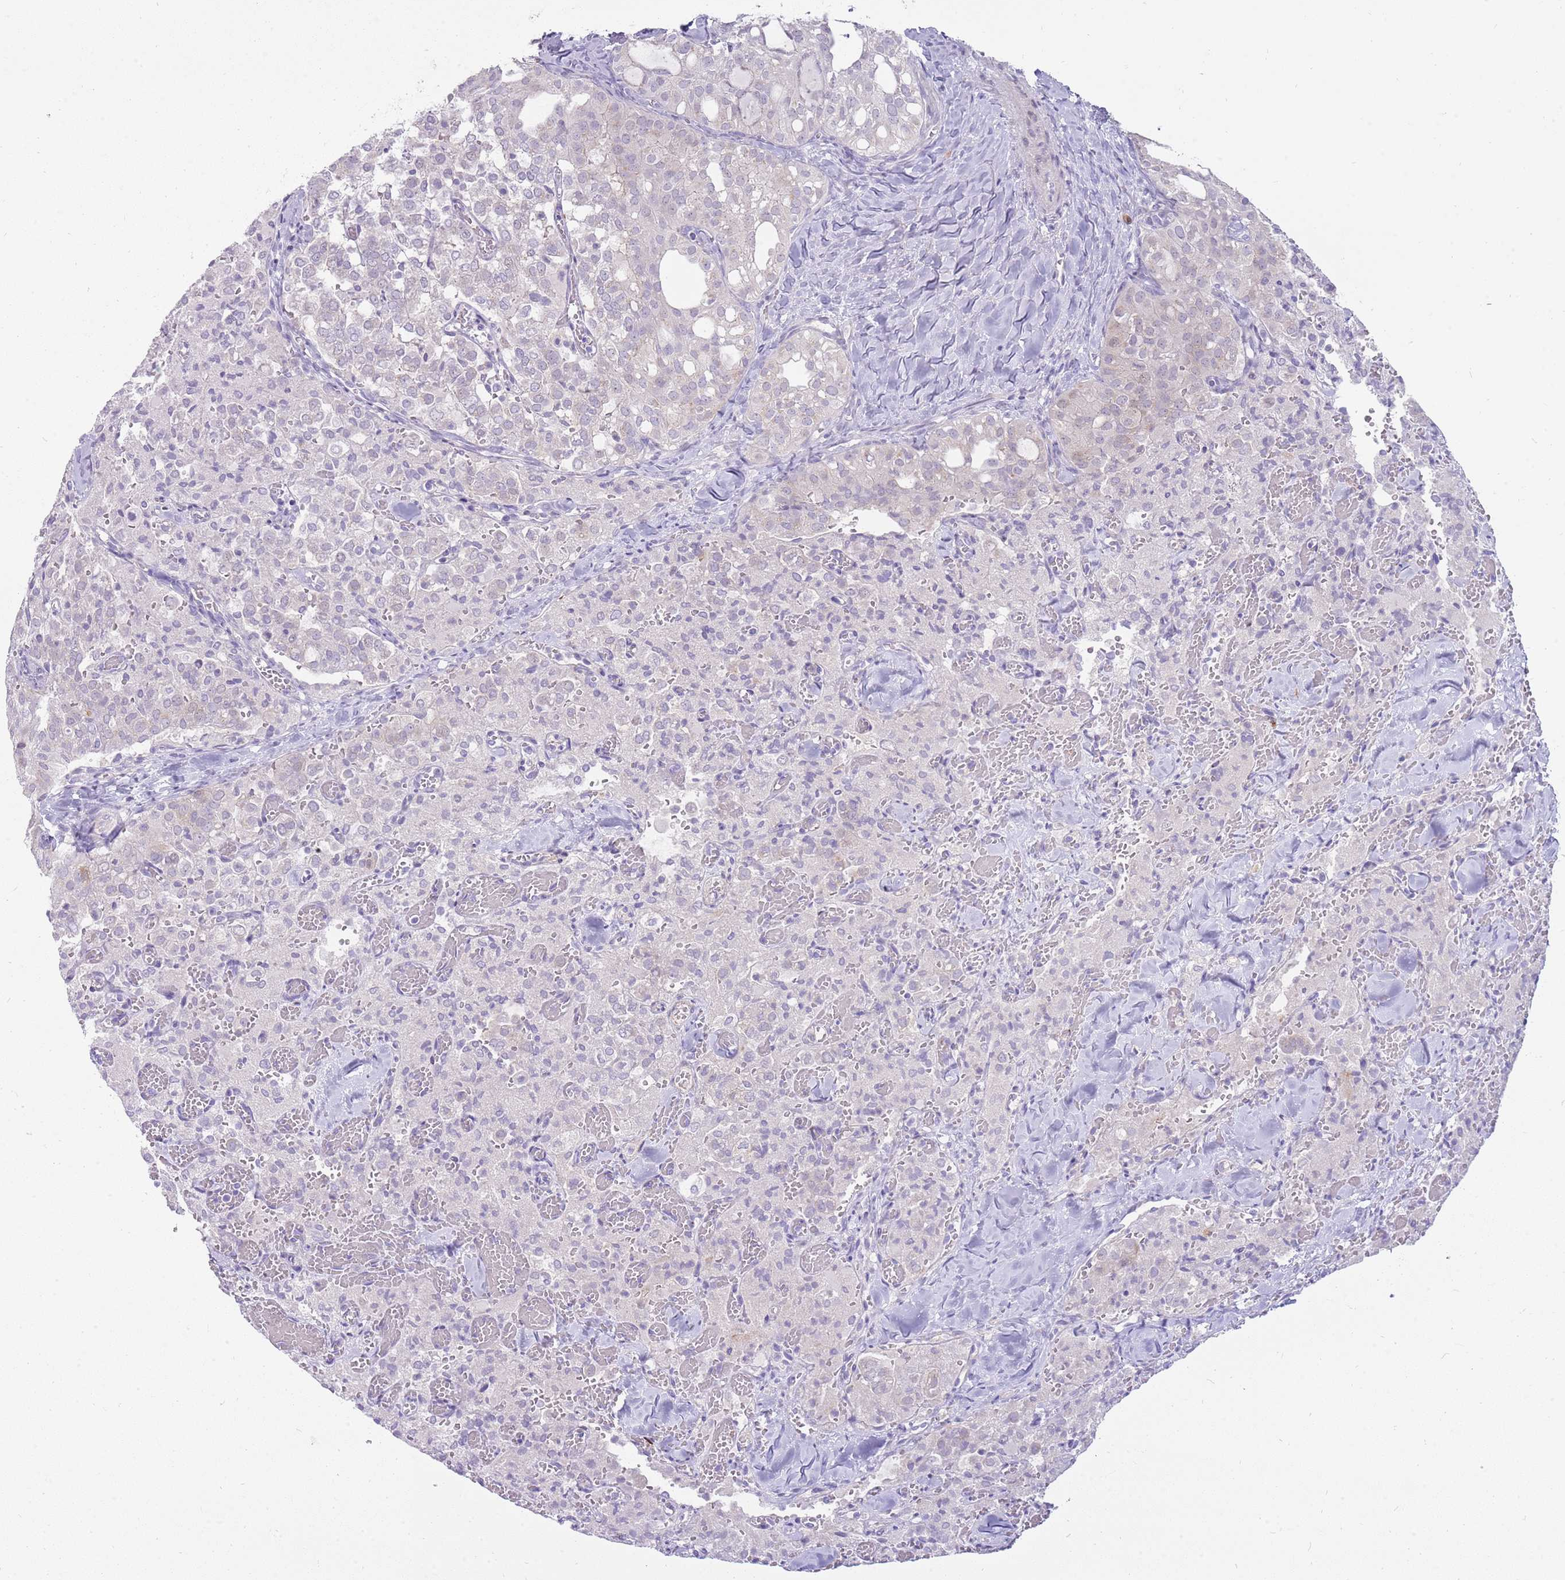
{"staining": {"intensity": "negative", "quantity": "none", "location": "none"}, "tissue": "thyroid cancer", "cell_type": "Tumor cells", "image_type": "cancer", "snomed": [{"axis": "morphology", "description": "Follicular adenoma carcinoma, NOS"}, {"axis": "topography", "description": "Thyroid gland"}], "caption": "Photomicrograph shows no significant protein staining in tumor cells of thyroid follicular adenoma carcinoma.", "gene": "DIPK1C", "patient": {"sex": "male", "age": 75}}